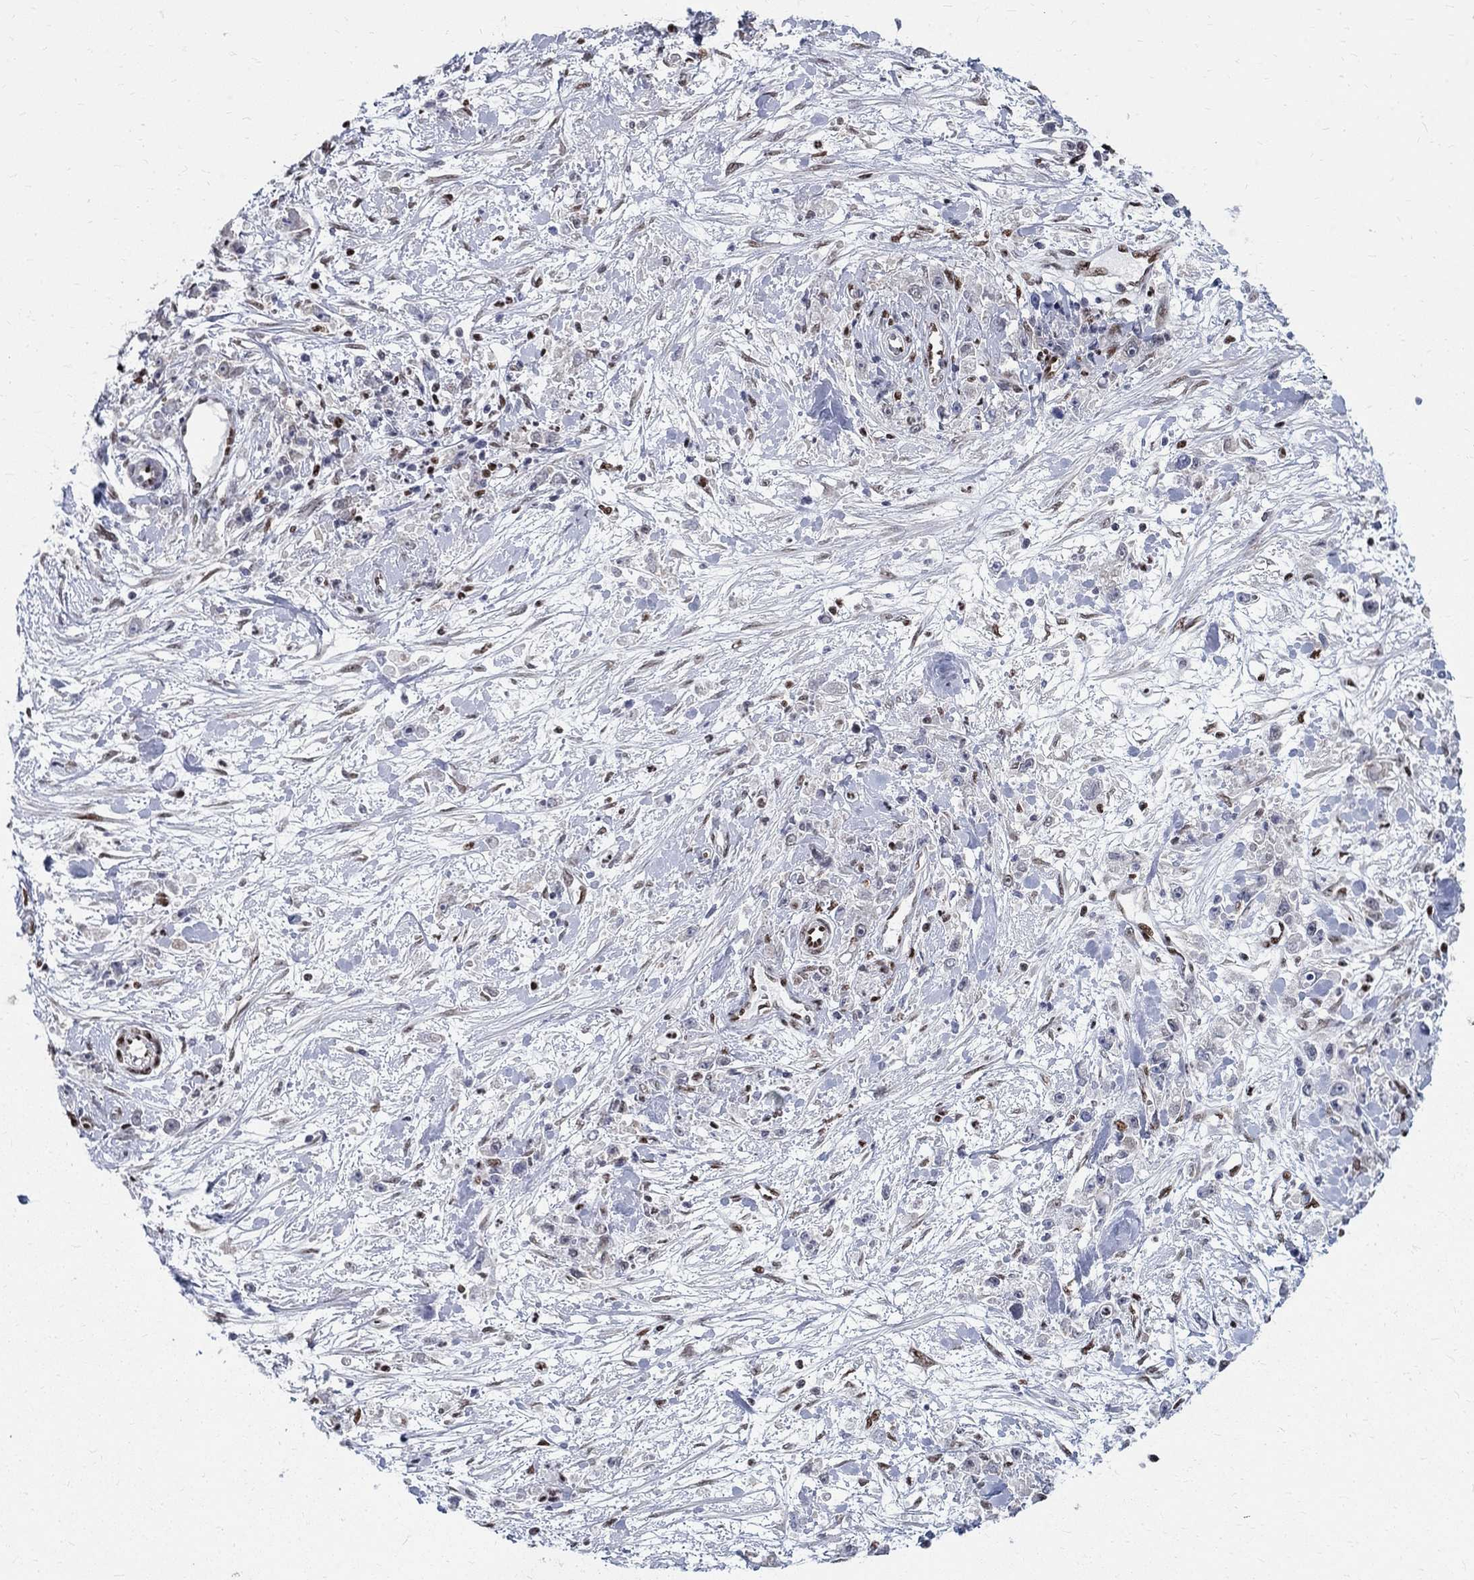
{"staining": {"intensity": "weak", "quantity": "<25%", "location": "nuclear"}, "tissue": "stomach cancer", "cell_type": "Tumor cells", "image_type": "cancer", "snomed": [{"axis": "morphology", "description": "Adenocarcinoma, NOS"}, {"axis": "topography", "description": "Stomach"}], "caption": "Immunohistochemistry (IHC) image of neoplastic tissue: adenocarcinoma (stomach) stained with DAB reveals no significant protein expression in tumor cells.", "gene": "FBXO16", "patient": {"sex": "female", "age": 59}}